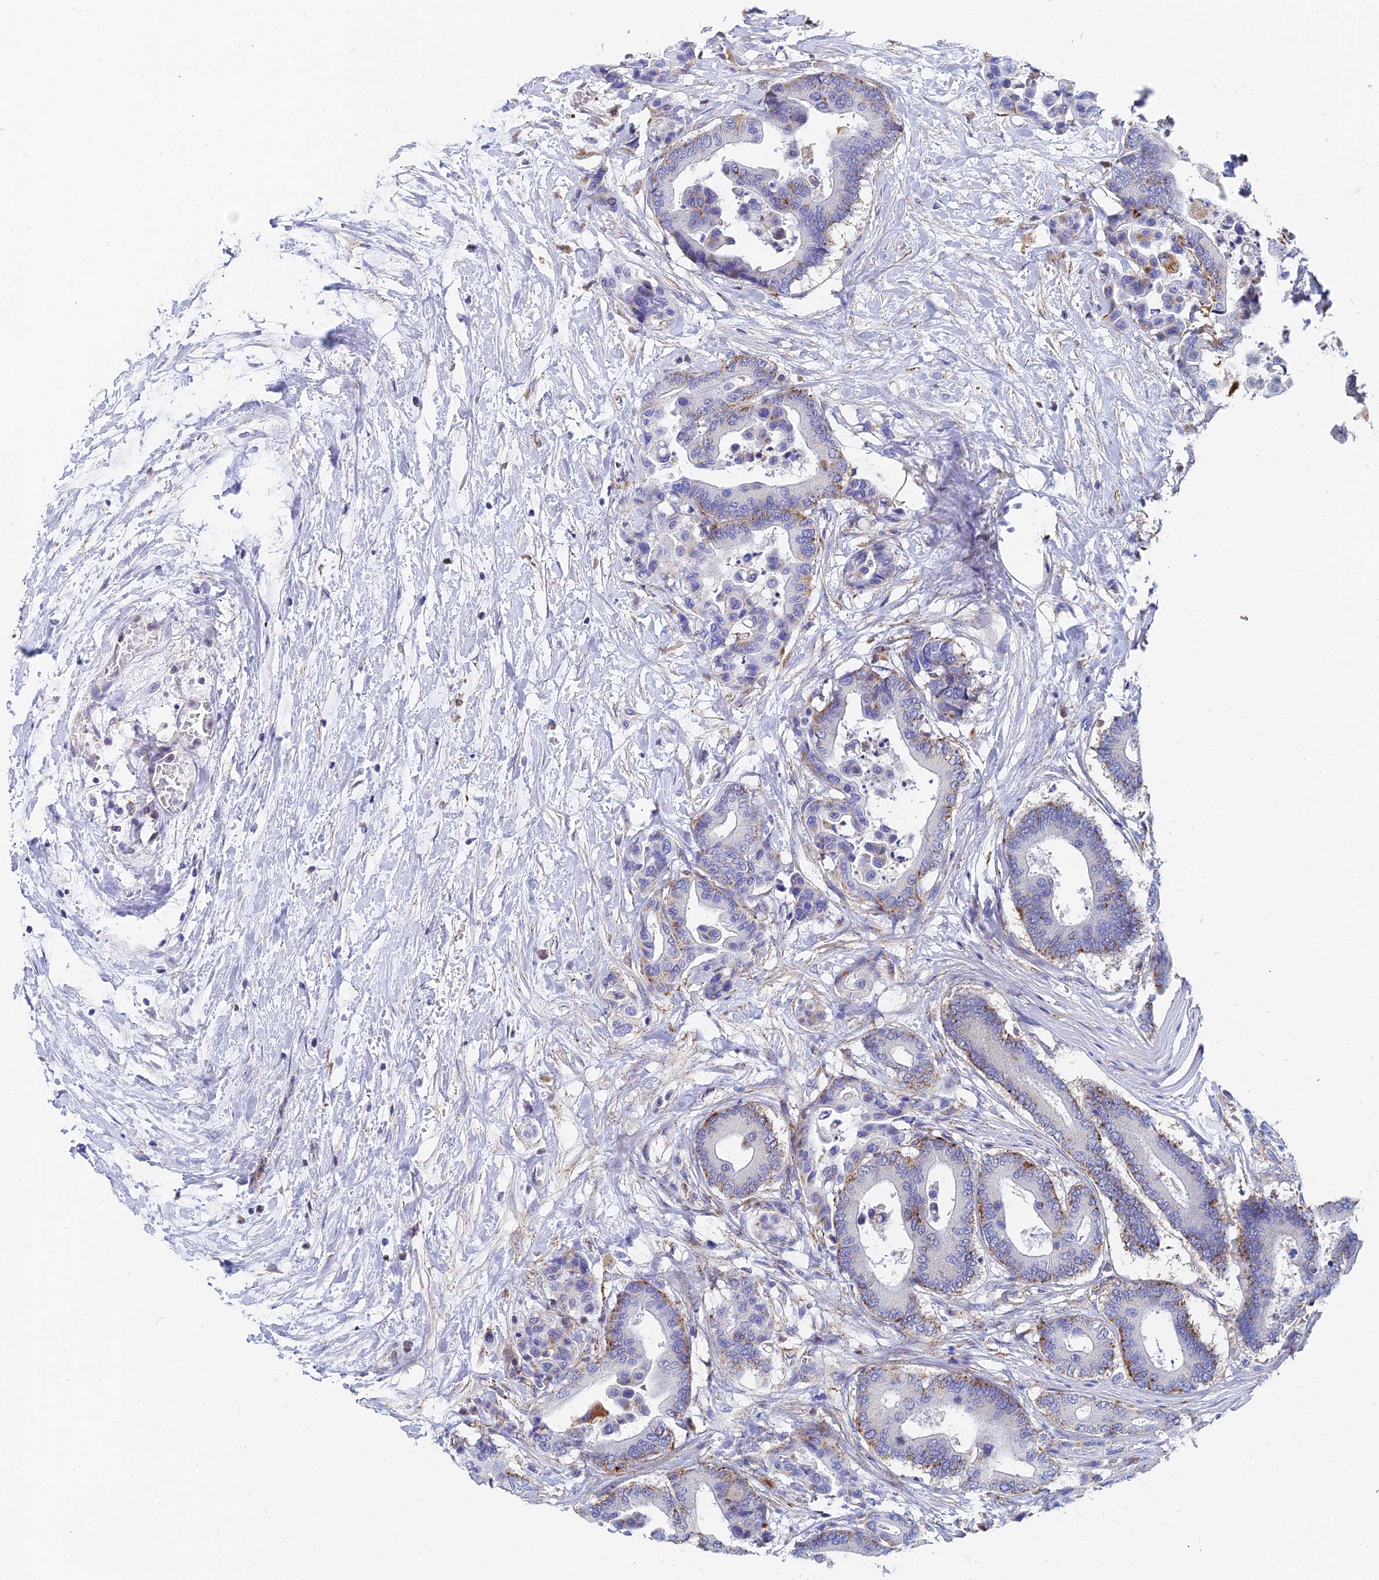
{"staining": {"intensity": "moderate", "quantity": "<25%", "location": "cytoplasmic/membranous"}, "tissue": "colorectal cancer", "cell_type": "Tumor cells", "image_type": "cancer", "snomed": [{"axis": "morphology", "description": "Normal tissue, NOS"}, {"axis": "morphology", "description": "Adenocarcinoma, NOS"}, {"axis": "topography", "description": "Colon"}], "caption": "Protein analysis of colorectal cancer (adenocarcinoma) tissue reveals moderate cytoplasmic/membranous staining in approximately <25% of tumor cells.", "gene": "SPNS1", "patient": {"sex": "male", "age": 82}}